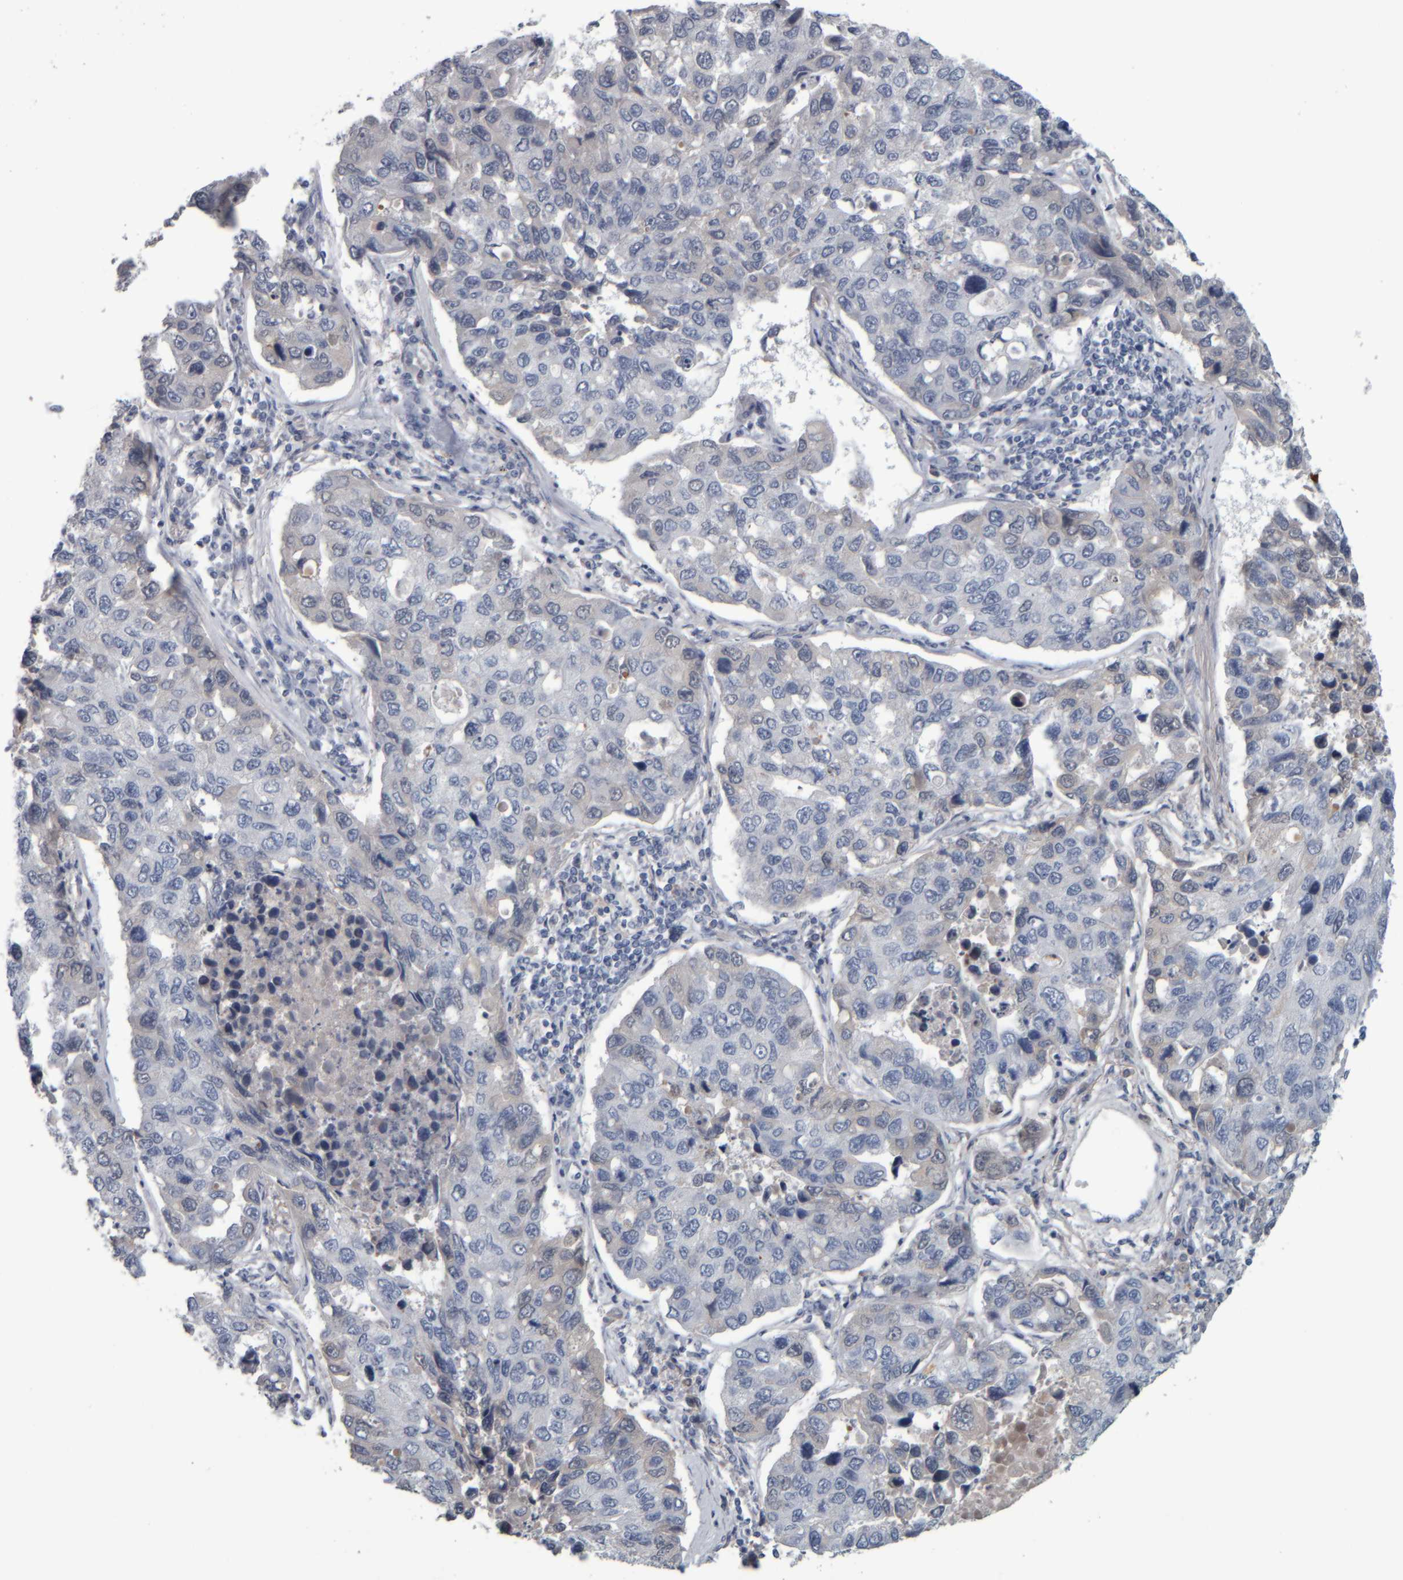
{"staining": {"intensity": "negative", "quantity": "none", "location": "none"}, "tissue": "lung cancer", "cell_type": "Tumor cells", "image_type": "cancer", "snomed": [{"axis": "morphology", "description": "Adenocarcinoma, NOS"}, {"axis": "topography", "description": "Lung"}], "caption": "Tumor cells are negative for brown protein staining in lung adenocarcinoma.", "gene": "CAVIN4", "patient": {"sex": "male", "age": 64}}